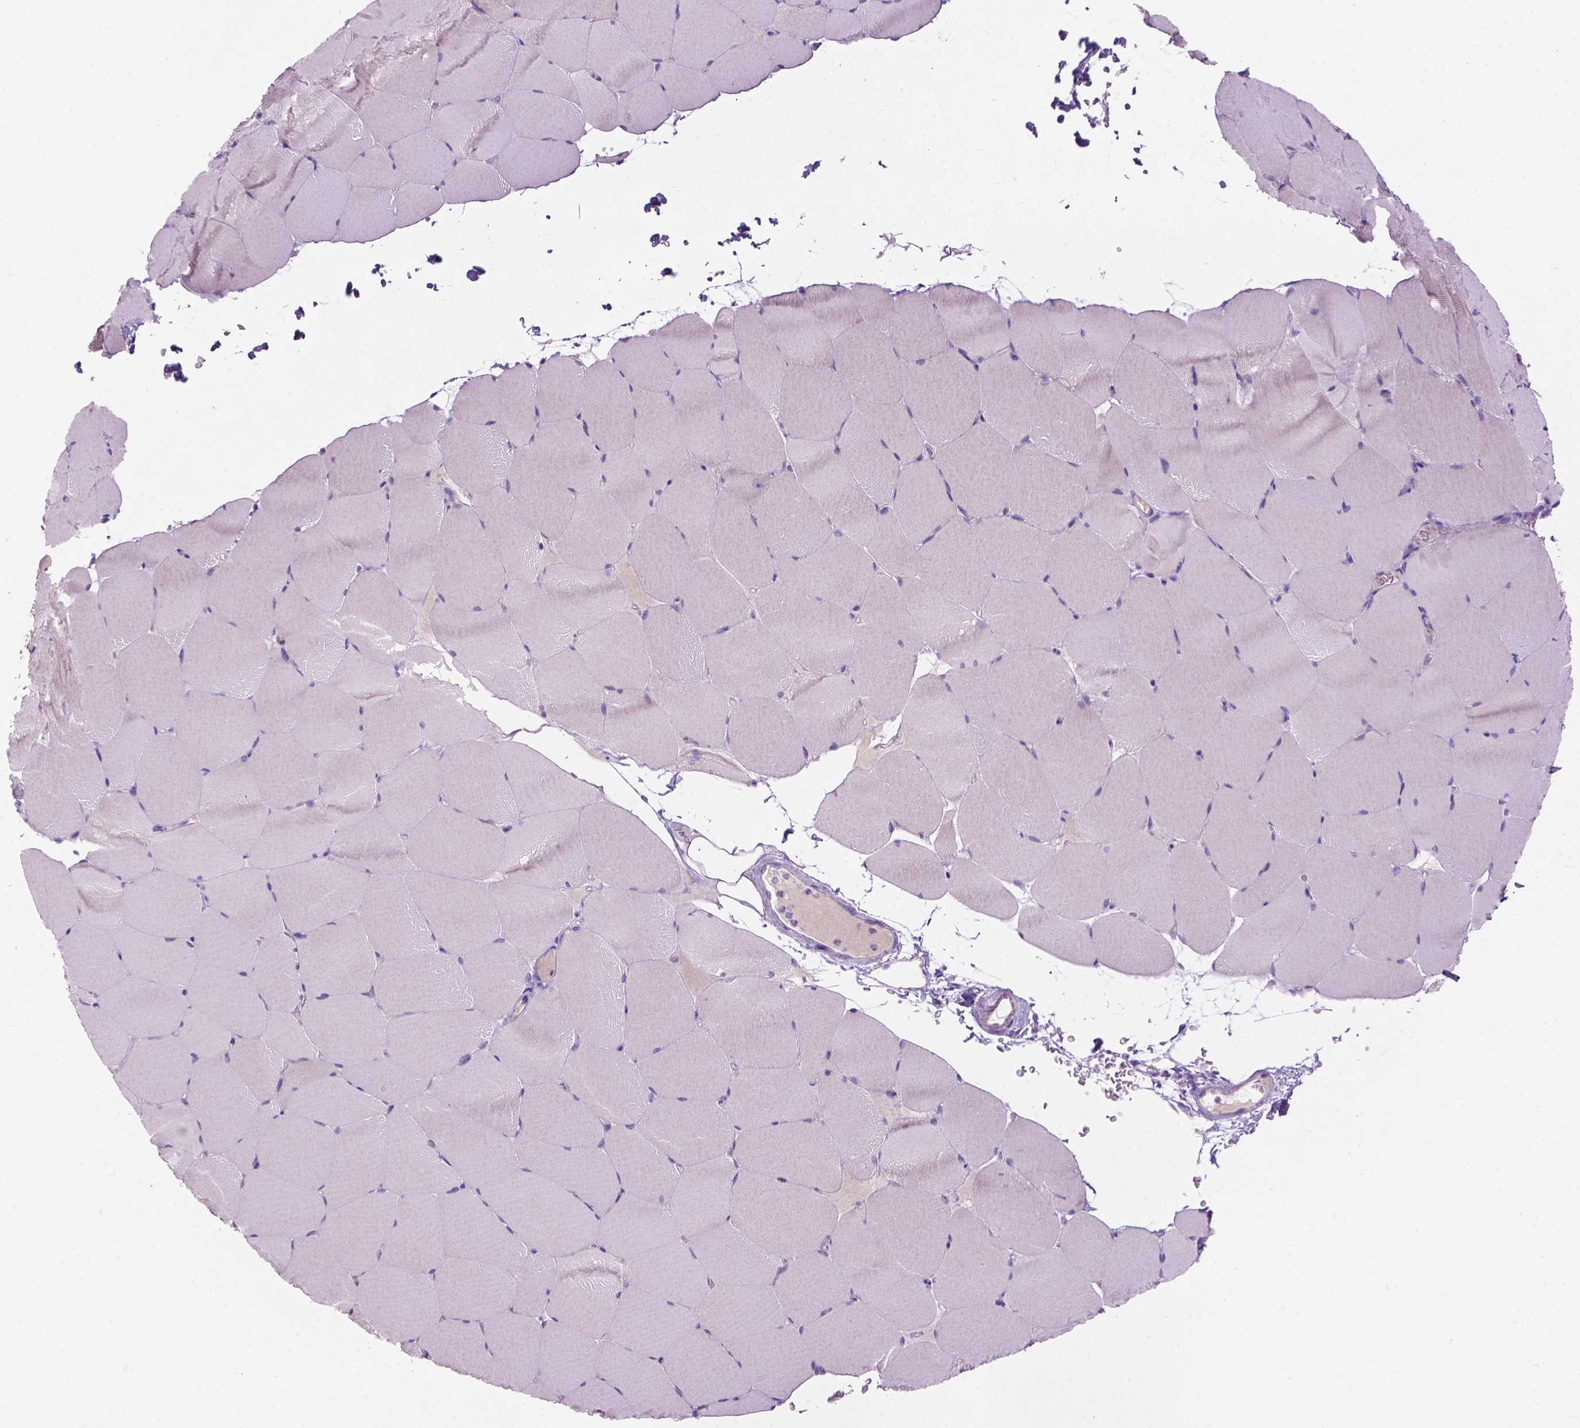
{"staining": {"intensity": "negative", "quantity": "none", "location": "none"}, "tissue": "skeletal muscle", "cell_type": "Myocytes", "image_type": "normal", "snomed": [{"axis": "morphology", "description": "Normal tissue, NOS"}, {"axis": "topography", "description": "Skeletal muscle"}], "caption": "An image of human skeletal muscle is negative for staining in myocytes. The staining is performed using DAB brown chromogen with nuclei counter-stained in using hematoxylin.", "gene": "NOXO1", "patient": {"sex": "female", "age": 37}}